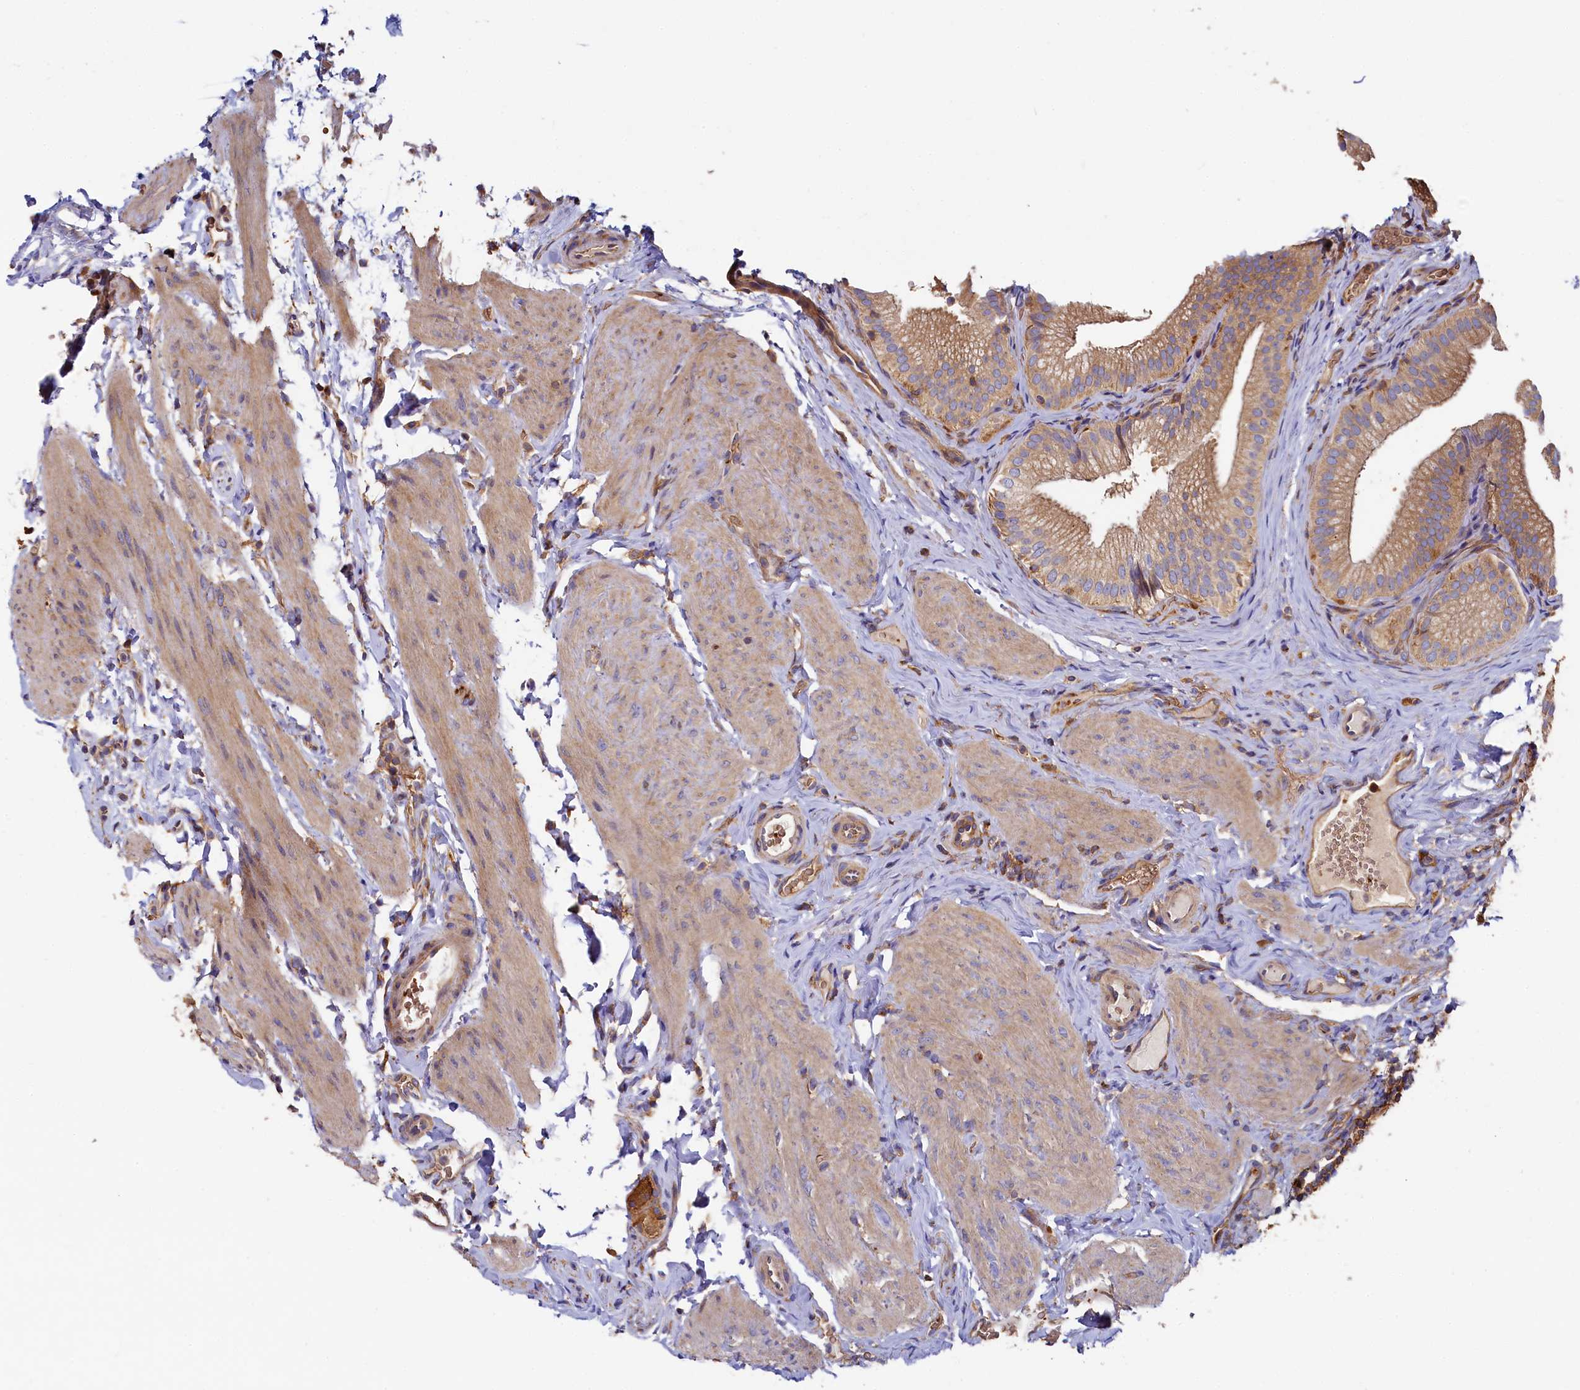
{"staining": {"intensity": "moderate", "quantity": ">75%", "location": "cytoplasmic/membranous"}, "tissue": "gallbladder", "cell_type": "Glandular cells", "image_type": "normal", "snomed": [{"axis": "morphology", "description": "Normal tissue, NOS"}, {"axis": "topography", "description": "Gallbladder"}], "caption": "Moderate cytoplasmic/membranous positivity is identified in approximately >75% of glandular cells in normal gallbladder.", "gene": "PPIP5K1", "patient": {"sex": "female", "age": 30}}